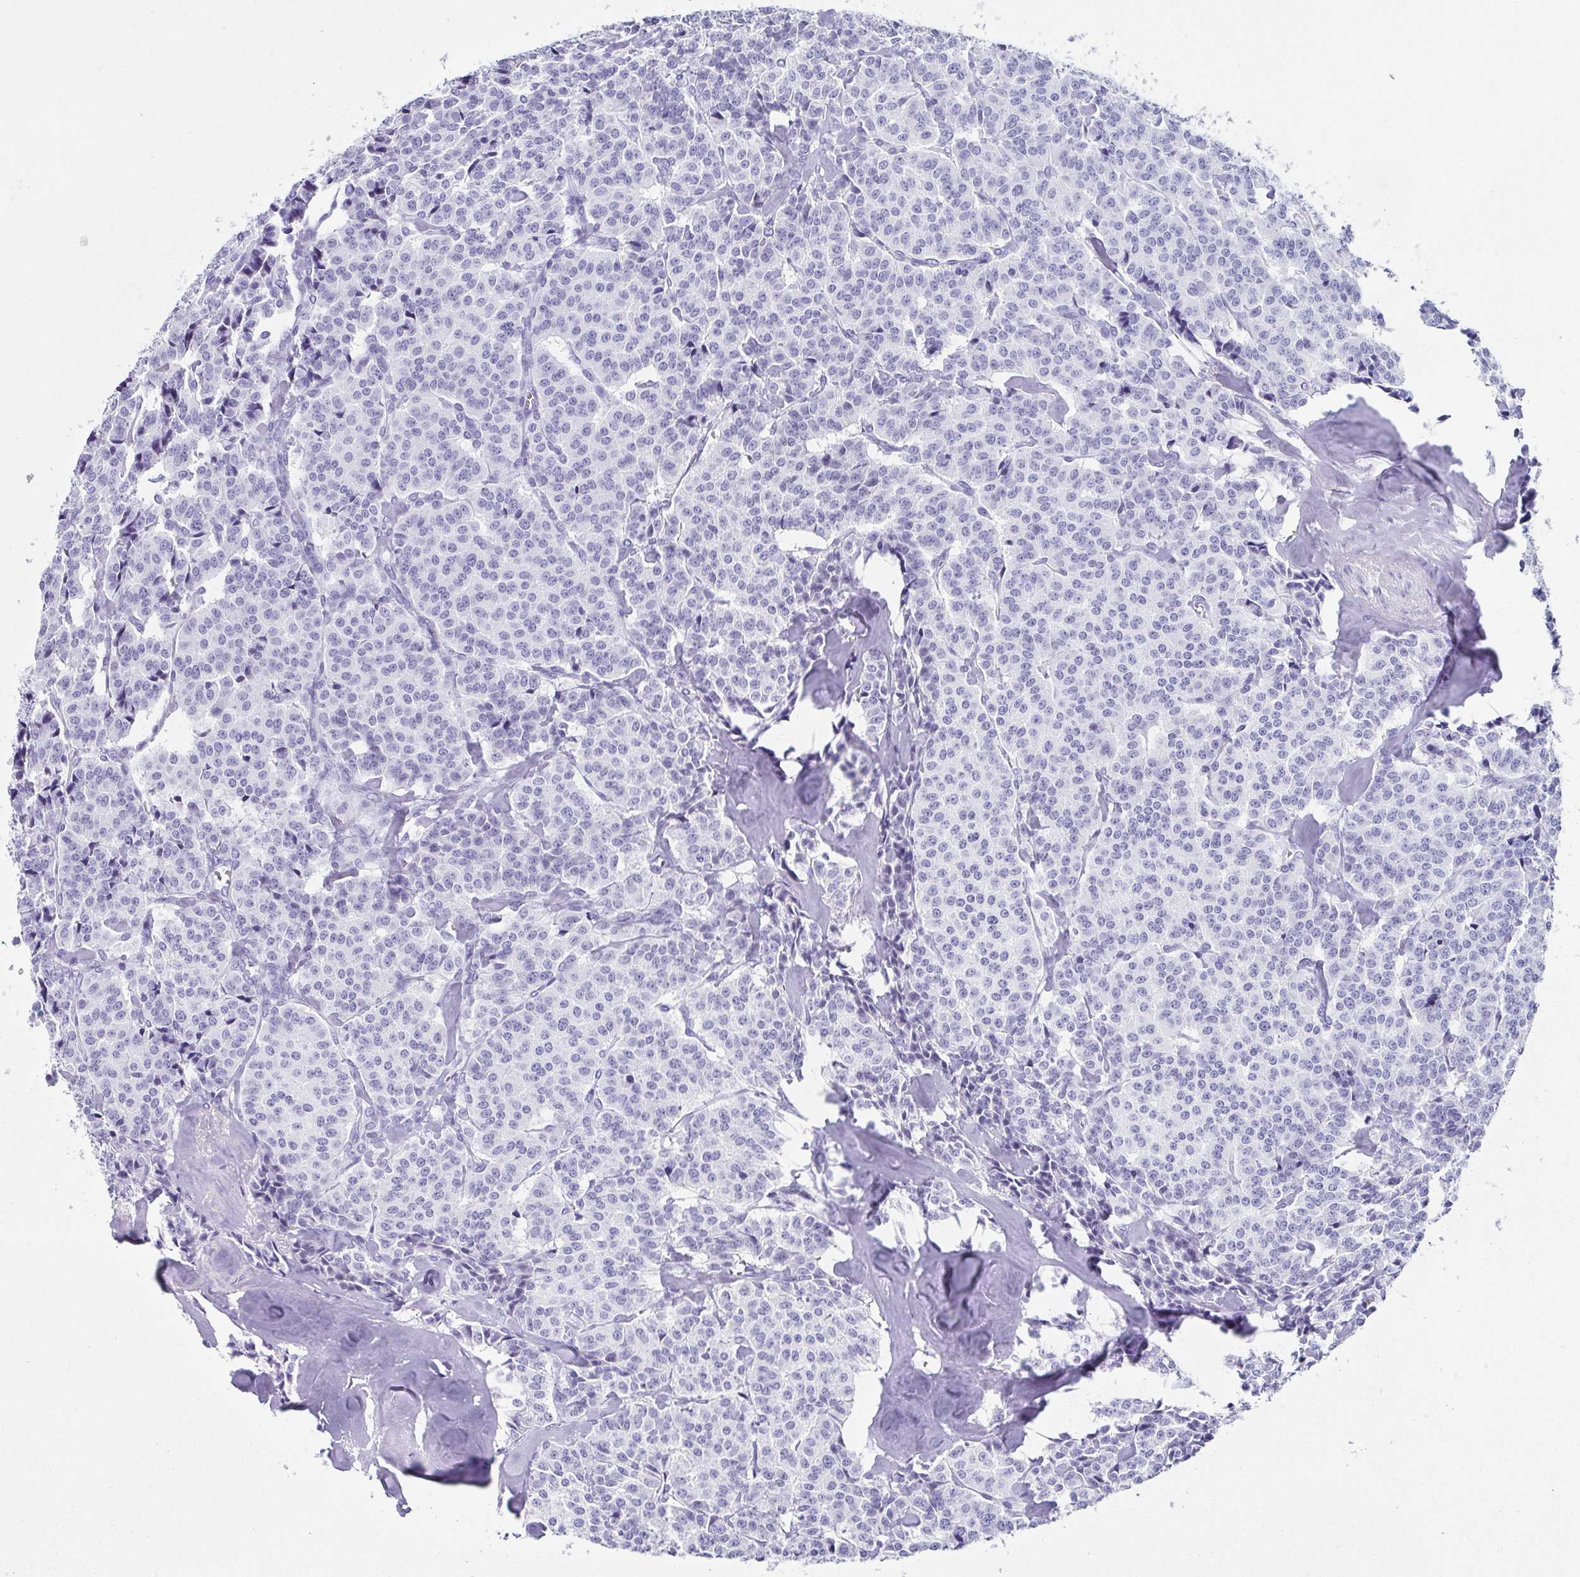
{"staining": {"intensity": "negative", "quantity": "none", "location": "none"}, "tissue": "carcinoid", "cell_type": "Tumor cells", "image_type": "cancer", "snomed": [{"axis": "morphology", "description": "Normal tissue, NOS"}, {"axis": "morphology", "description": "Carcinoid, malignant, NOS"}, {"axis": "topography", "description": "Lung"}], "caption": "The immunohistochemistry histopathology image has no significant positivity in tumor cells of carcinoid tissue.", "gene": "ESX1", "patient": {"sex": "female", "age": 46}}